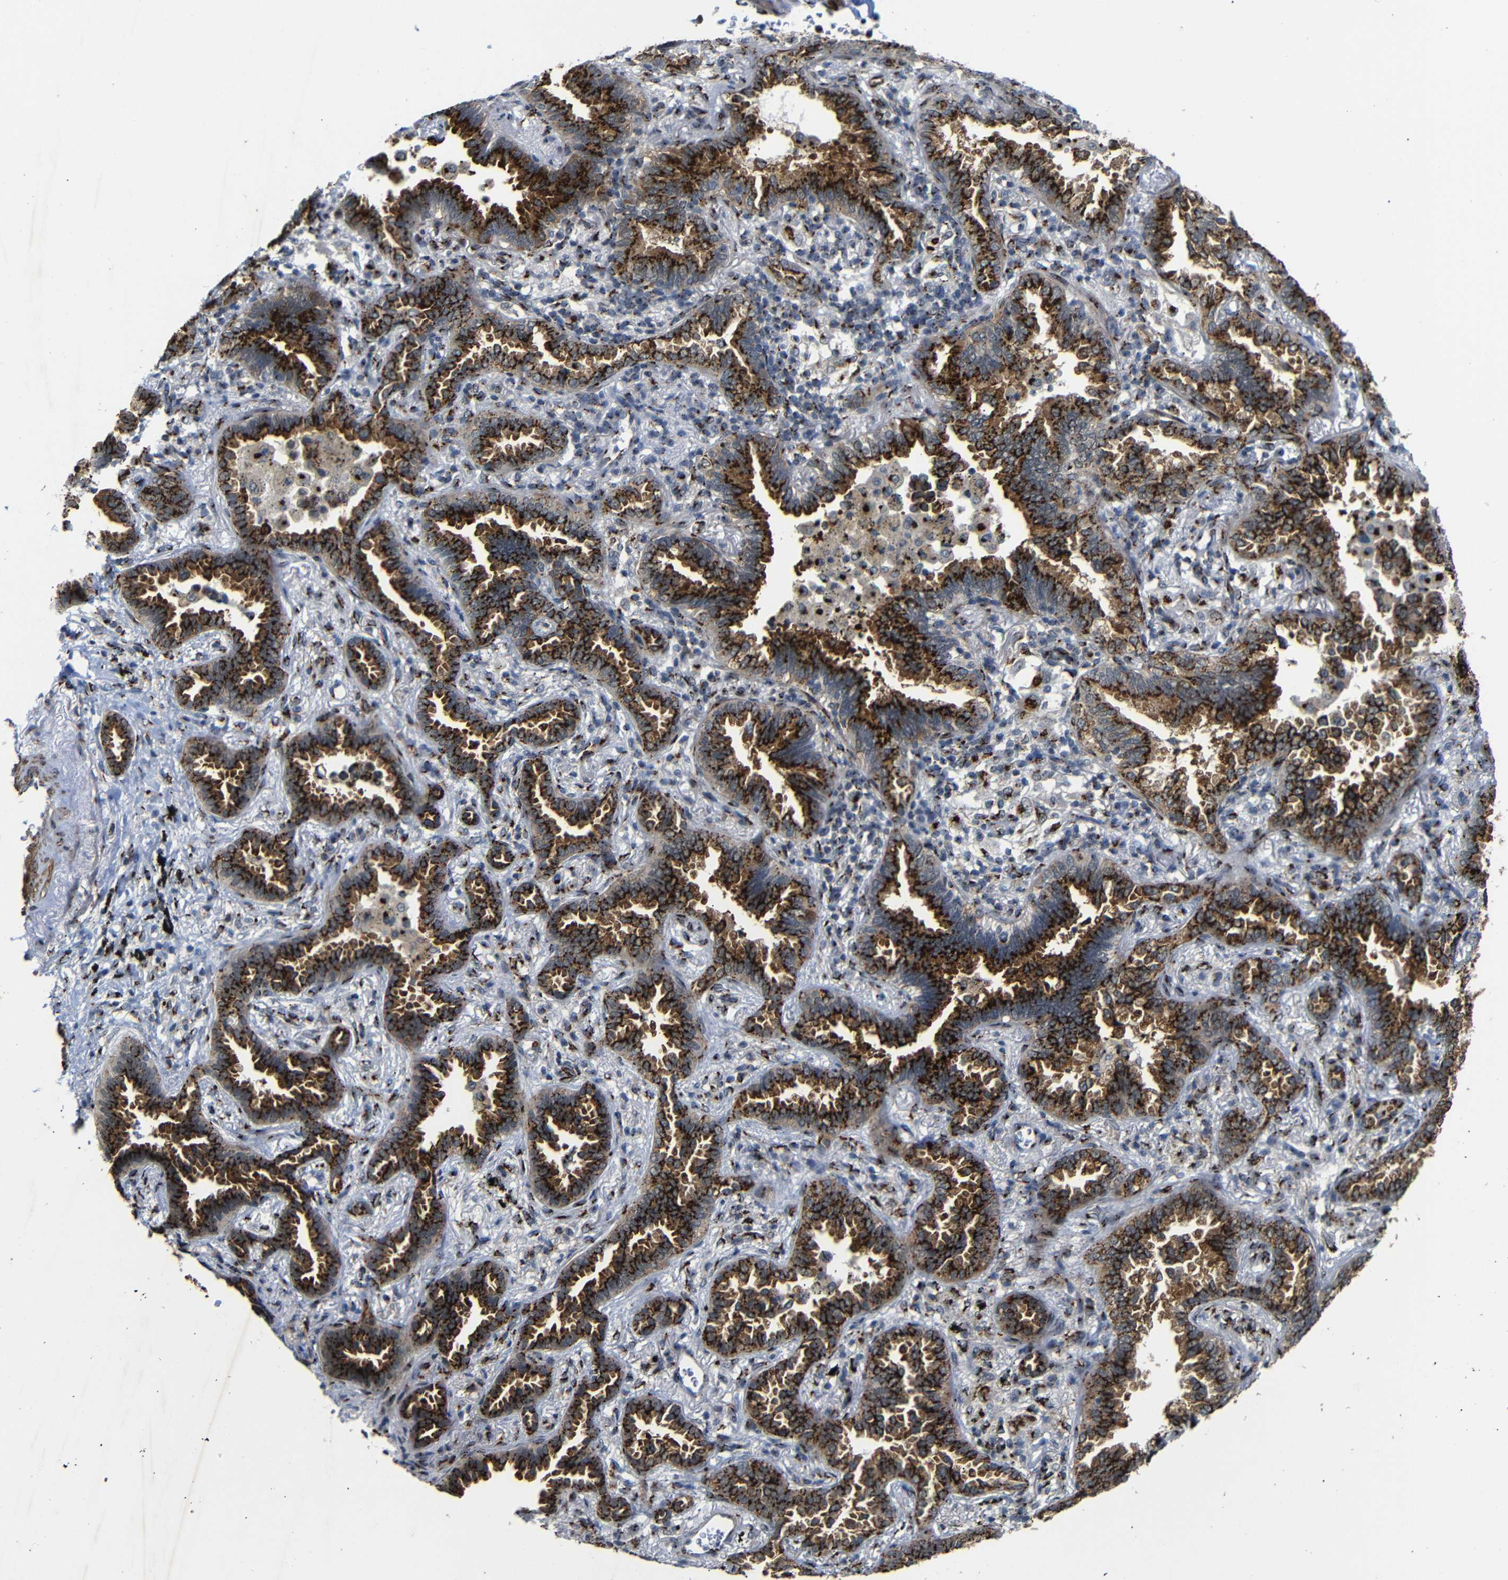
{"staining": {"intensity": "strong", "quantity": ">75%", "location": "cytoplasmic/membranous"}, "tissue": "lung cancer", "cell_type": "Tumor cells", "image_type": "cancer", "snomed": [{"axis": "morphology", "description": "Normal tissue, NOS"}, {"axis": "morphology", "description": "Adenocarcinoma, NOS"}, {"axis": "topography", "description": "Lung"}], "caption": "A brown stain labels strong cytoplasmic/membranous expression of a protein in human lung adenocarcinoma tumor cells.", "gene": "TGOLN2", "patient": {"sex": "male", "age": 59}}